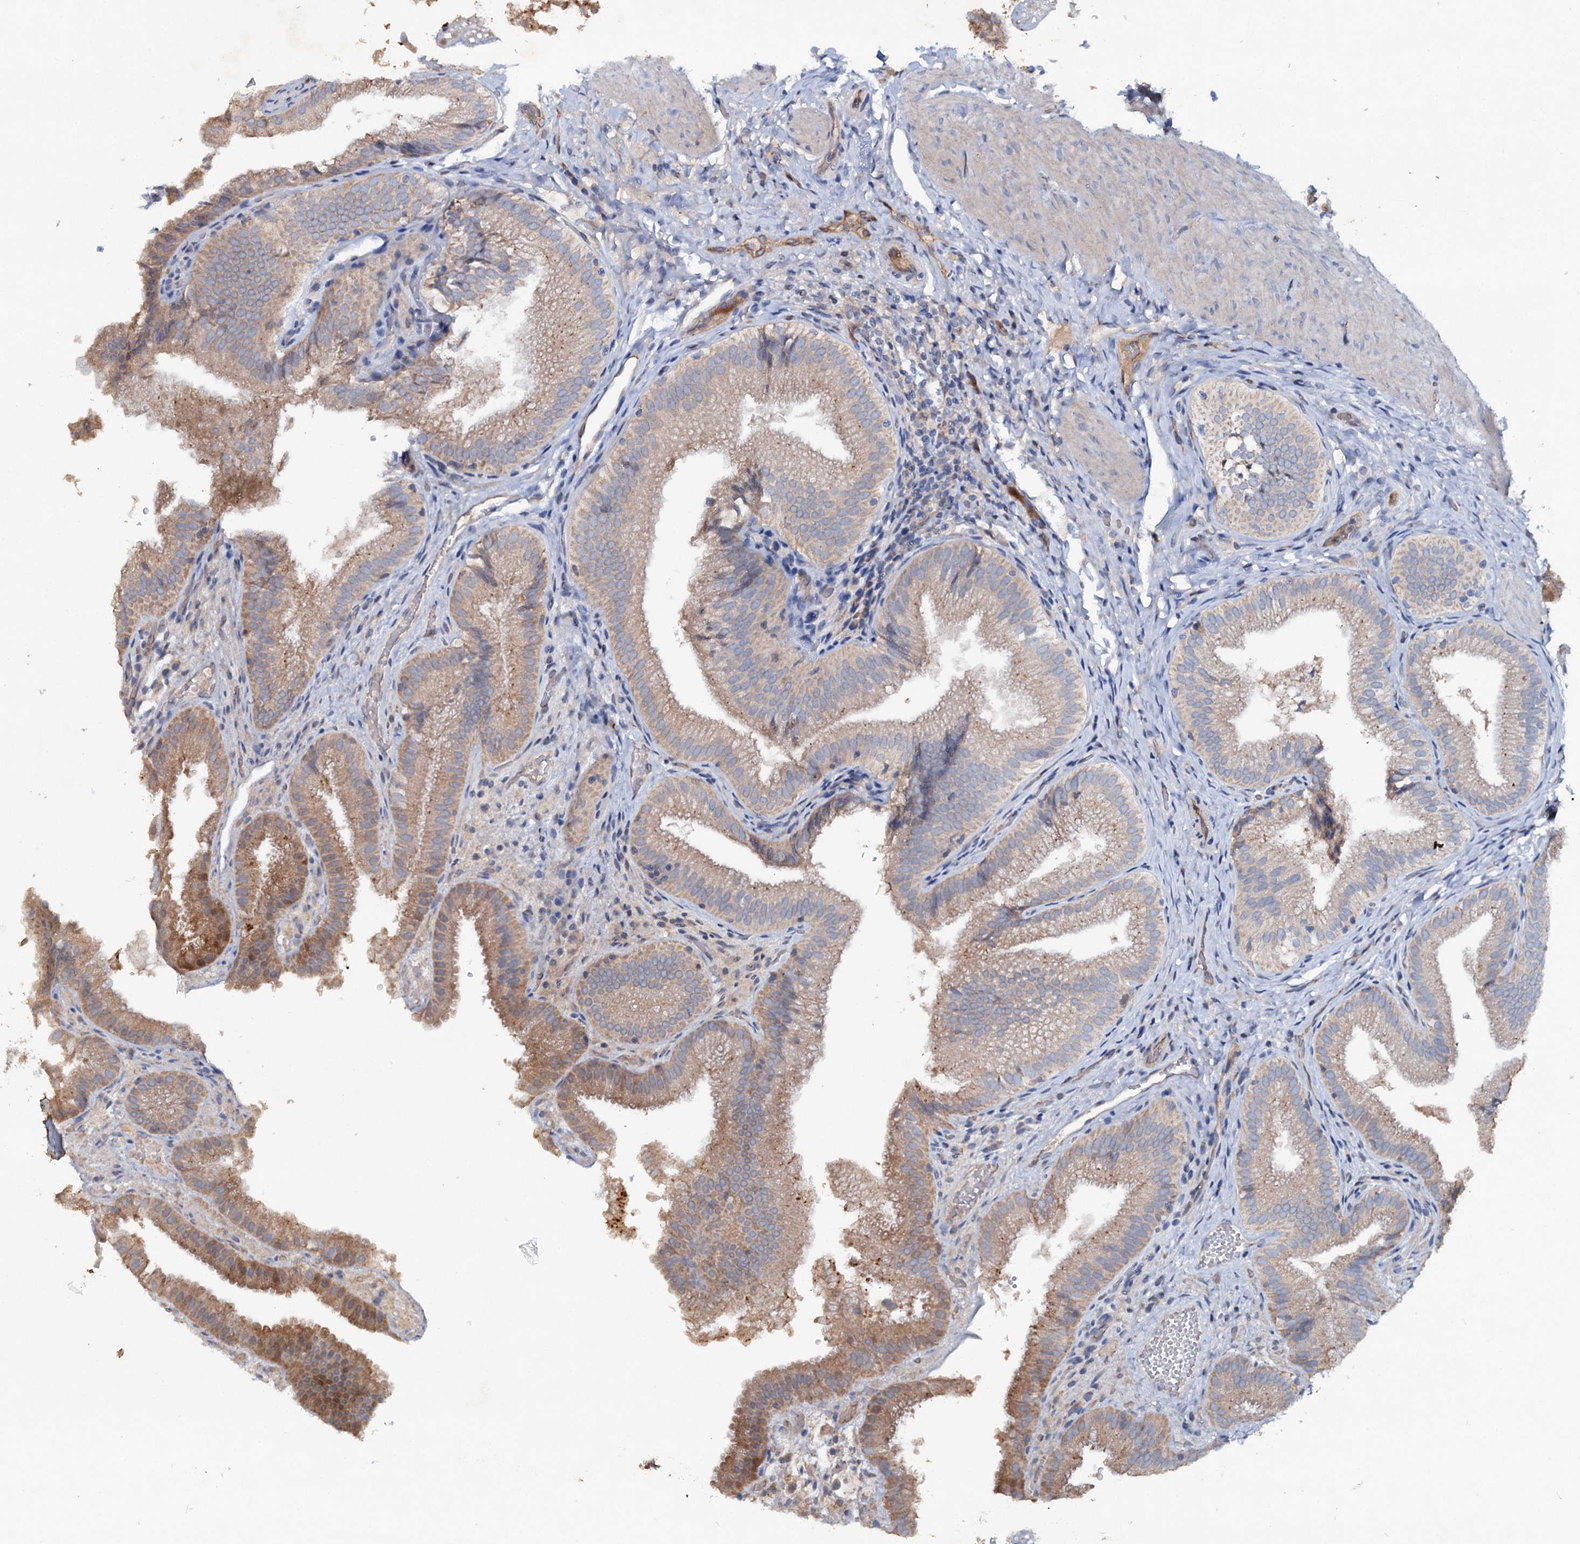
{"staining": {"intensity": "moderate", "quantity": ">75%", "location": "cytoplasmic/membranous"}, "tissue": "gallbladder", "cell_type": "Glandular cells", "image_type": "normal", "snomed": [{"axis": "morphology", "description": "Normal tissue, NOS"}, {"axis": "topography", "description": "Gallbladder"}], "caption": "An image of gallbladder stained for a protein shows moderate cytoplasmic/membranous brown staining in glandular cells.", "gene": "IL17RD", "patient": {"sex": "female", "age": 30}}